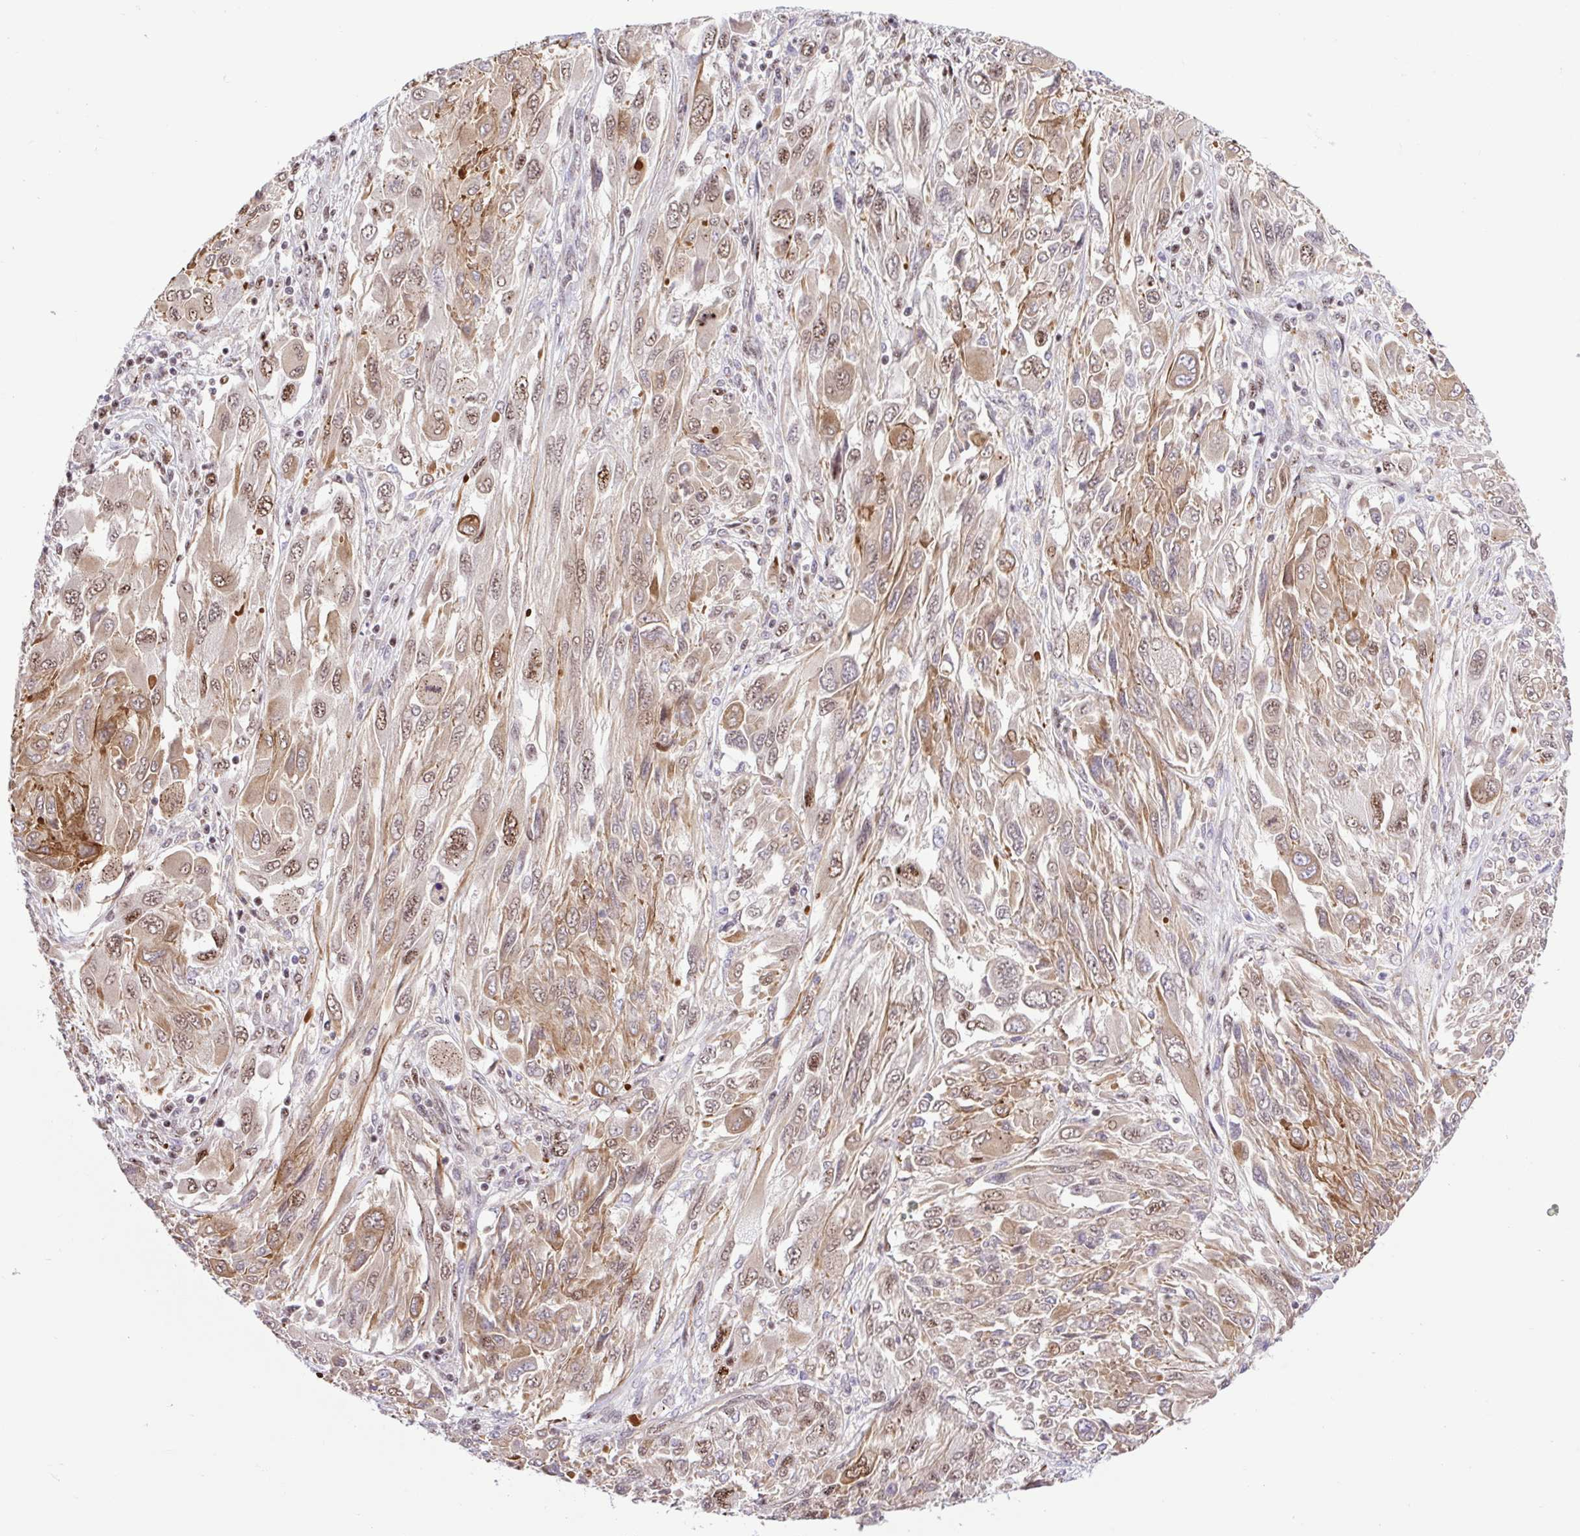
{"staining": {"intensity": "weak", "quantity": ">75%", "location": "cytoplasmic/membranous,nuclear"}, "tissue": "melanoma", "cell_type": "Tumor cells", "image_type": "cancer", "snomed": [{"axis": "morphology", "description": "Malignant melanoma, NOS"}, {"axis": "topography", "description": "Skin"}], "caption": "IHC staining of malignant melanoma, which exhibits low levels of weak cytoplasmic/membranous and nuclear staining in about >75% of tumor cells indicating weak cytoplasmic/membranous and nuclear protein positivity. The staining was performed using DAB (brown) for protein detection and nuclei were counterstained in hematoxylin (blue).", "gene": "ERG", "patient": {"sex": "female", "age": 91}}